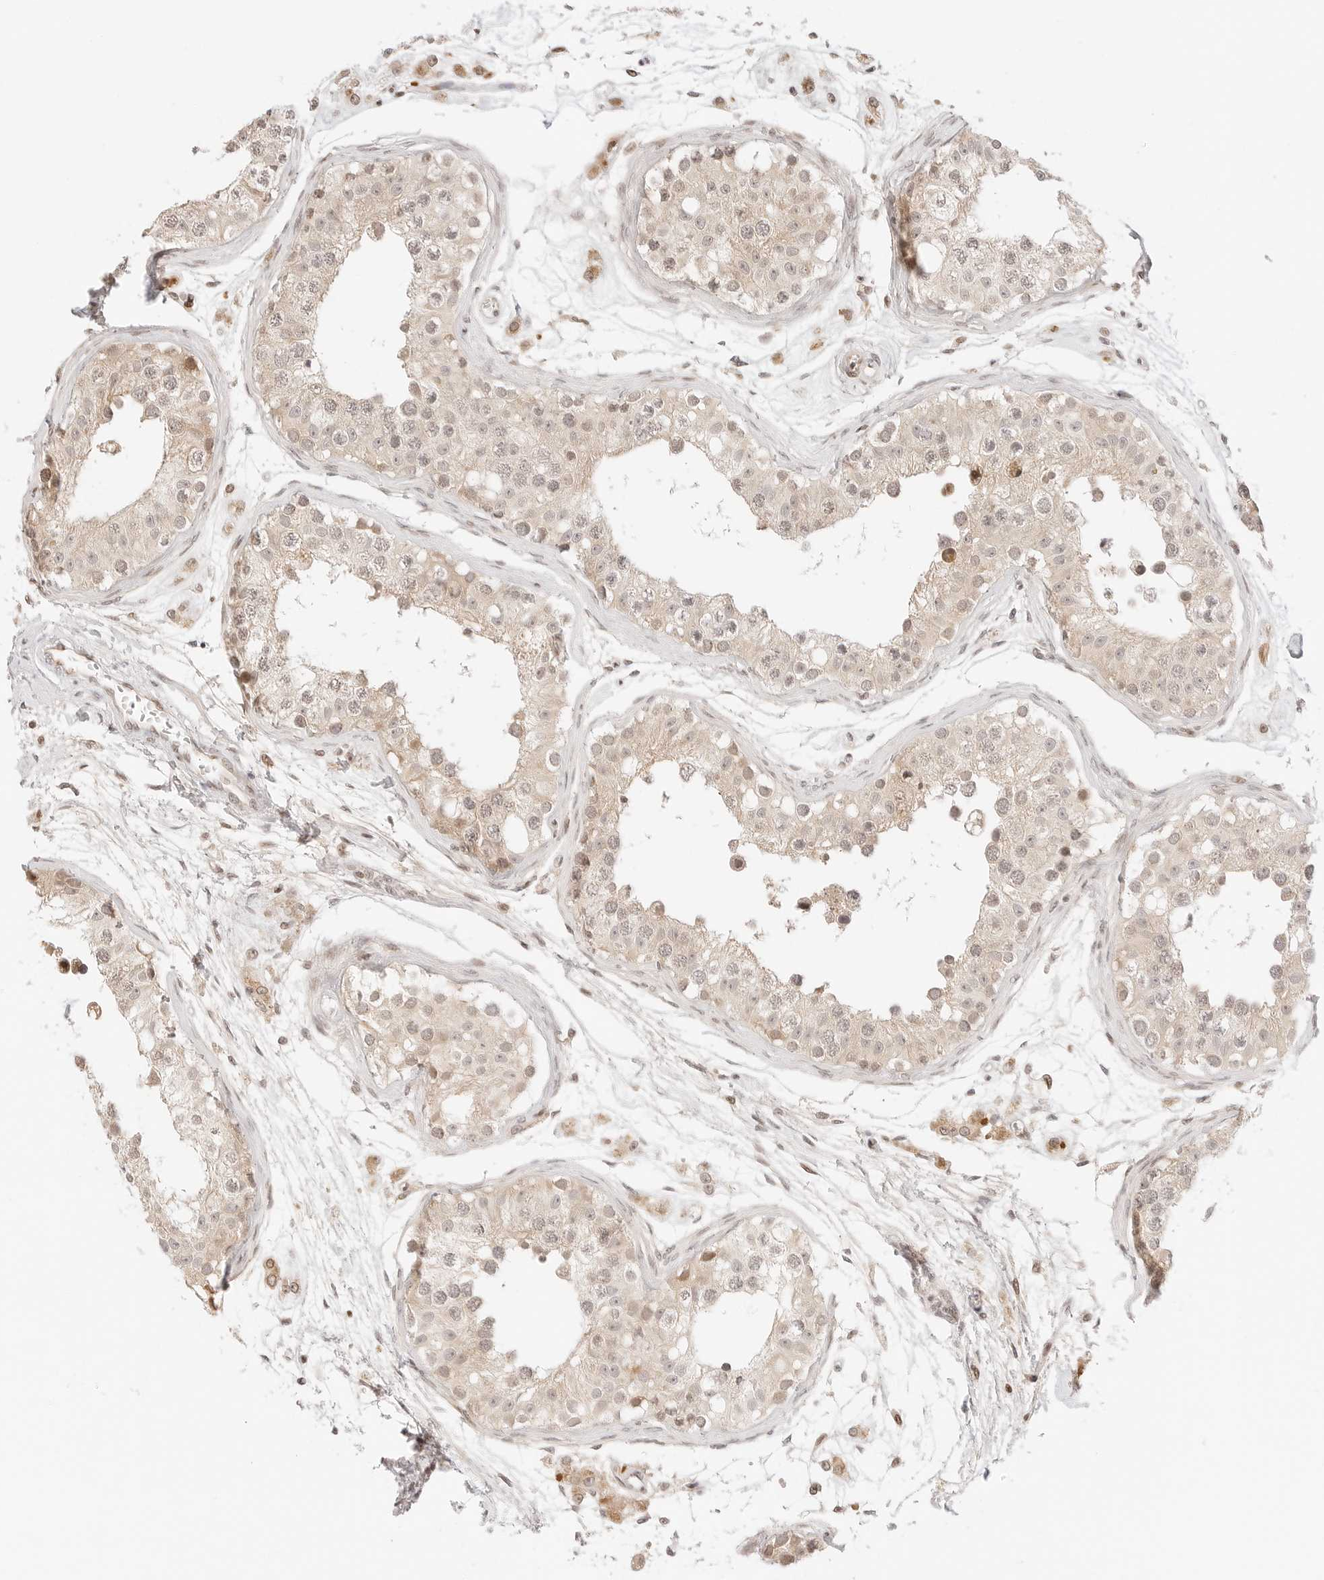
{"staining": {"intensity": "weak", "quantity": ">75%", "location": "cytoplasmic/membranous,nuclear"}, "tissue": "testis", "cell_type": "Cells in seminiferous ducts", "image_type": "normal", "snomed": [{"axis": "morphology", "description": "Normal tissue, NOS"}, {"axis": "morphology", "description": "Adenocarcinoma, metastatic, NOS"}, {"axis": "topography", "description": "Testis"}], "caption": "Immunohistochemistry (IHC) of normal testis displays low levels of weak cytoplasmic/membranous,nuclear expression in approximately >75% of cells in seminiferous ducts.", "gene": "RPS6KL1", "patient": {"sex": "male", "age": 26}}